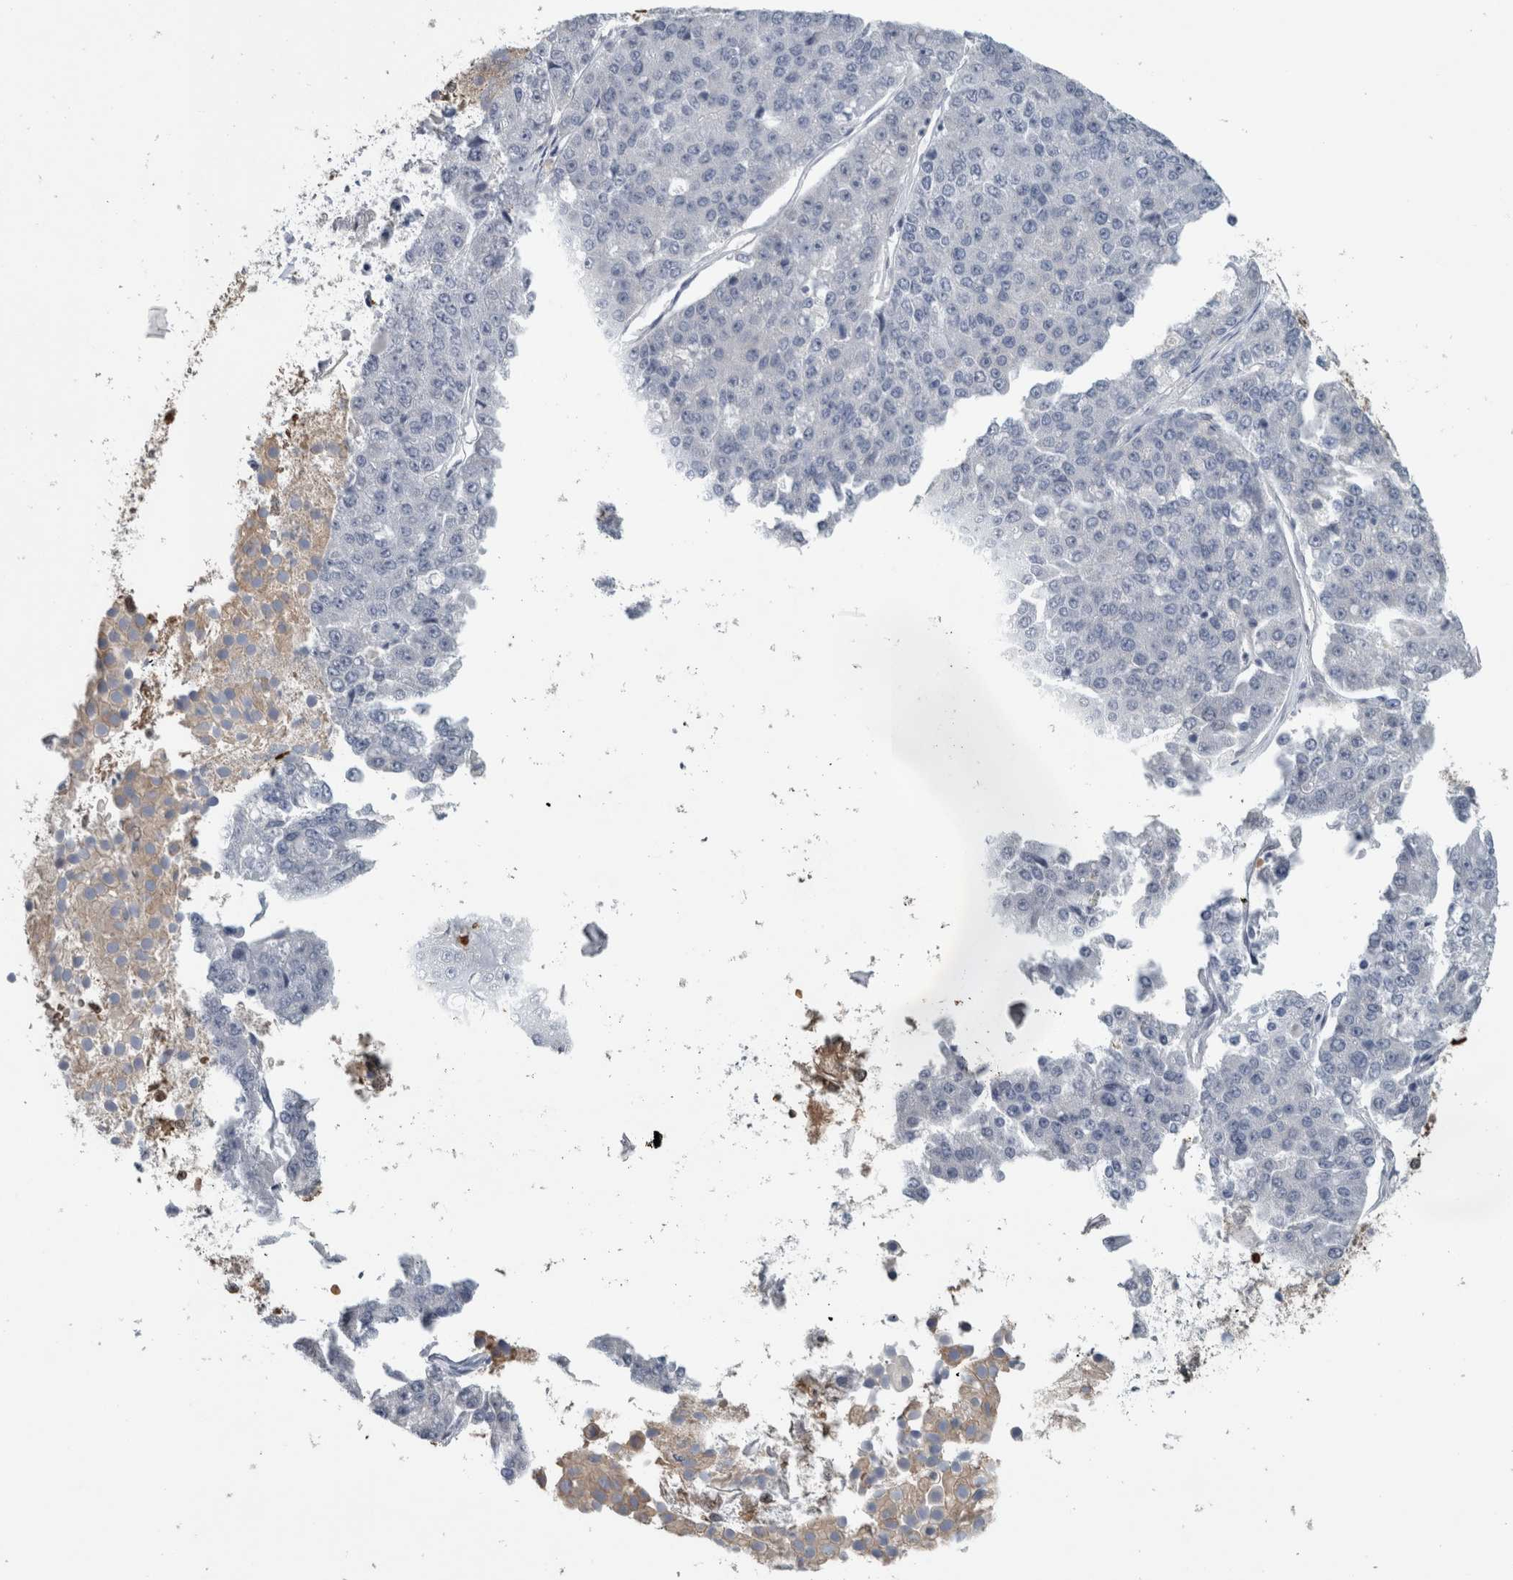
{"staining": {"intensity": "negative", "quantity": "none", "location": "none"}, "tissue": "pancreatic cancer", "cell_type": "Tumor cells", "image_type": "cancer", "snomed": [{"axis": "morphology", "description": "Adenocarcinoma, NOS"}, {"axis": "topography", "description": "Pancreas"}], "caption": "DAB (3,3'-diaminobenzidine) immunohistochemical staining of pancreatic adenocarcinoma displays no significant positivity in tumor cells.", "gene": "SH3GL2", "patient": {"sex": "male", "age": 50}}